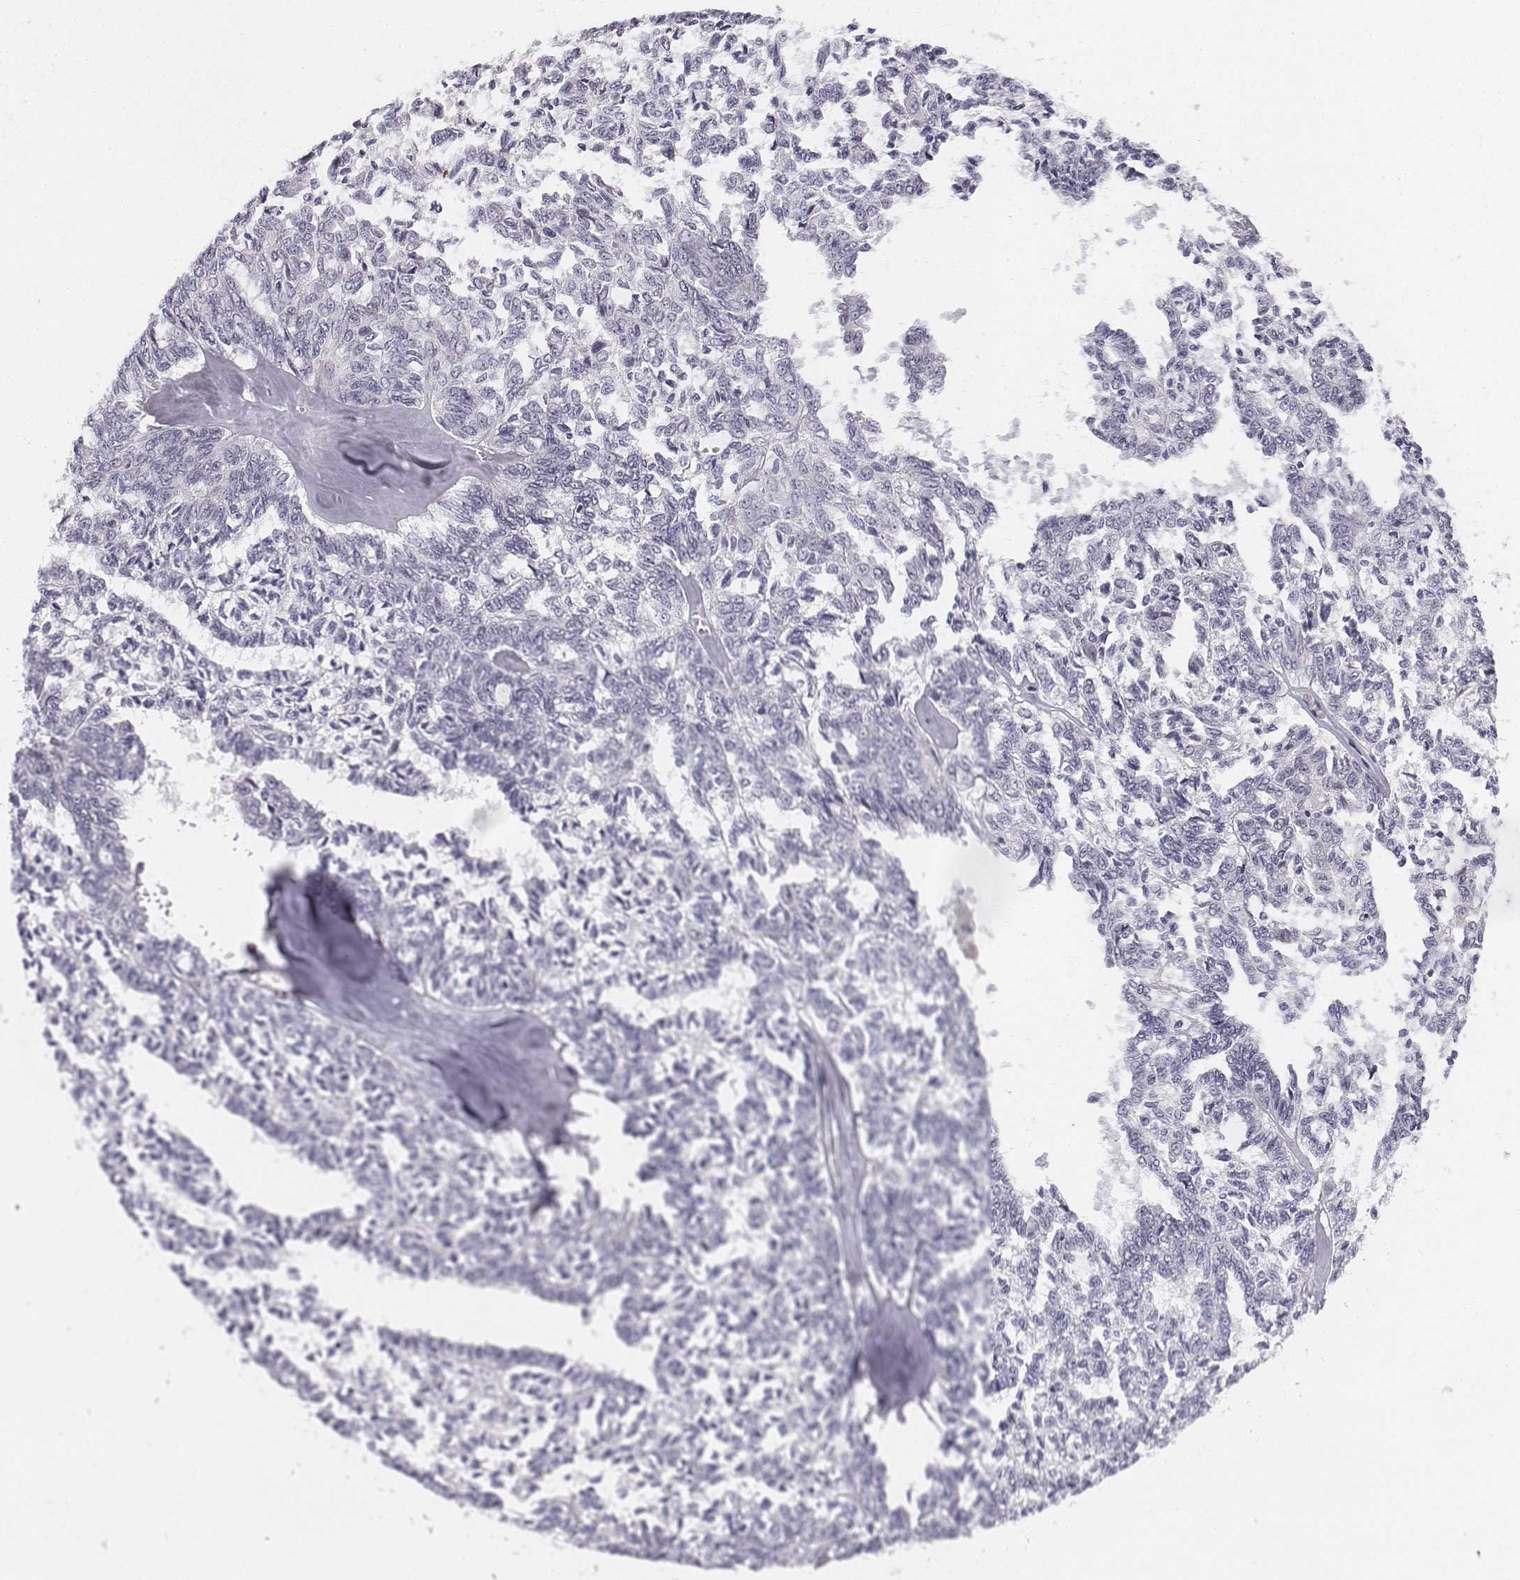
{"staining": {"intensity": "negative", "quantity": "none", "location": "none"}, "tissue": "ovarian cancer", "cell_type": "Tumor cells", "image_type": "cancer", "snomed": [{"axis": "morphology", "description": "Cystadenocarcinoma, serous, NOS"}, {"axis": "topography", "description": "Ovary"}], "caption": "The immunohistochemistry (IHC) micrograph has no significant positivity in tumor cells of ovarian cancer (serous cystadenocarcinoma) tissue.", "gene": "PENK", "patient": {"sex": "female", "age": 71}}